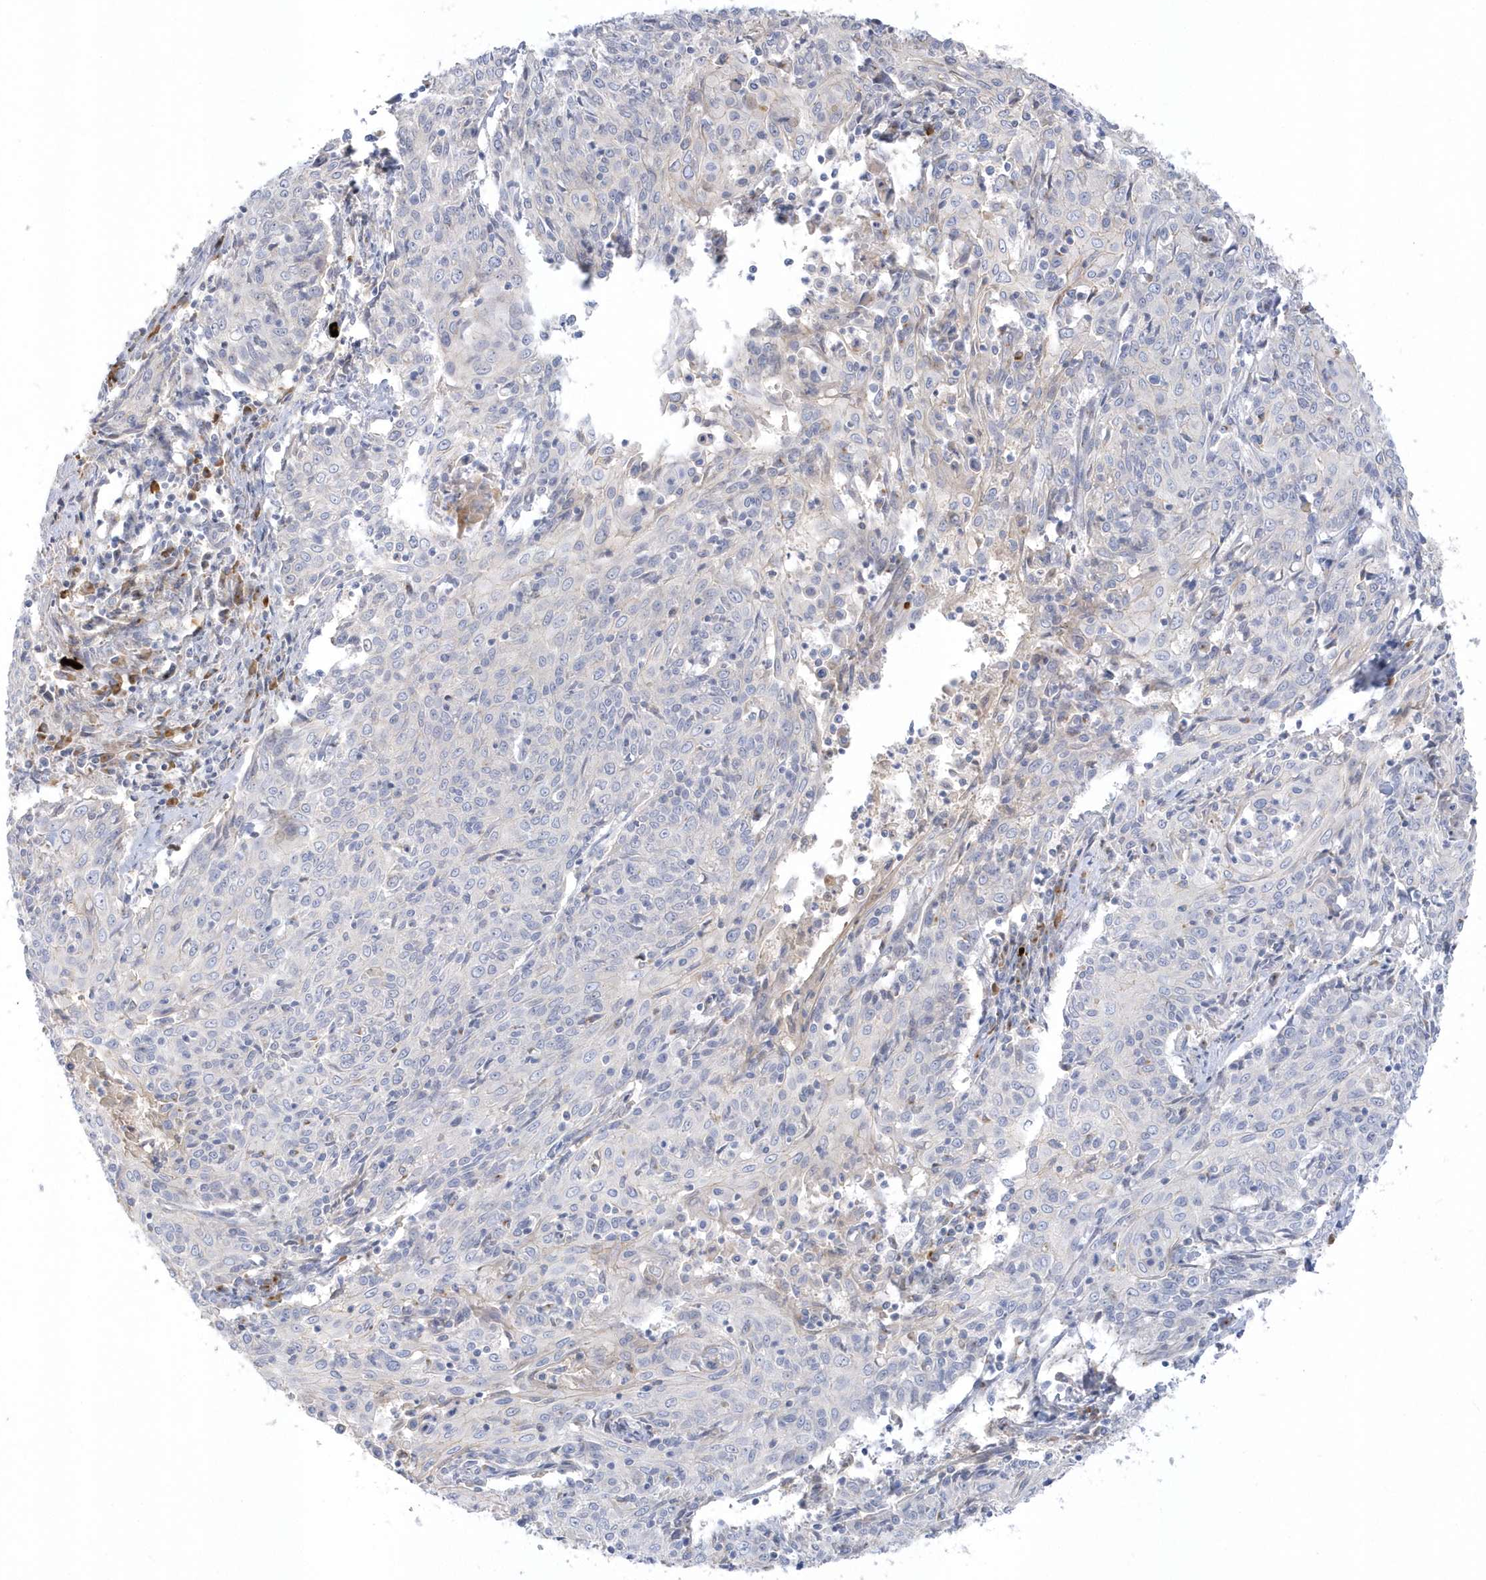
{"staining": {"intensity": "negative", "quantity": "none", "location": "none"}, "tissue": "cervical cancer", "cell_type": "Tumor cells", "image_type": "cancer", "snomed": [{"axis": "morphology", "description": "Squamous cell carcinoma, NOS"}, {"axis": "topography", "description": "Cervix"}], "caption": "Squamous cell carcinoma (cervical) stained for a protein using immunohistochemistry shows no expression tumor cells.", "gene": "SEMA3D", "patient": {"sex": "female", "age": 48}}